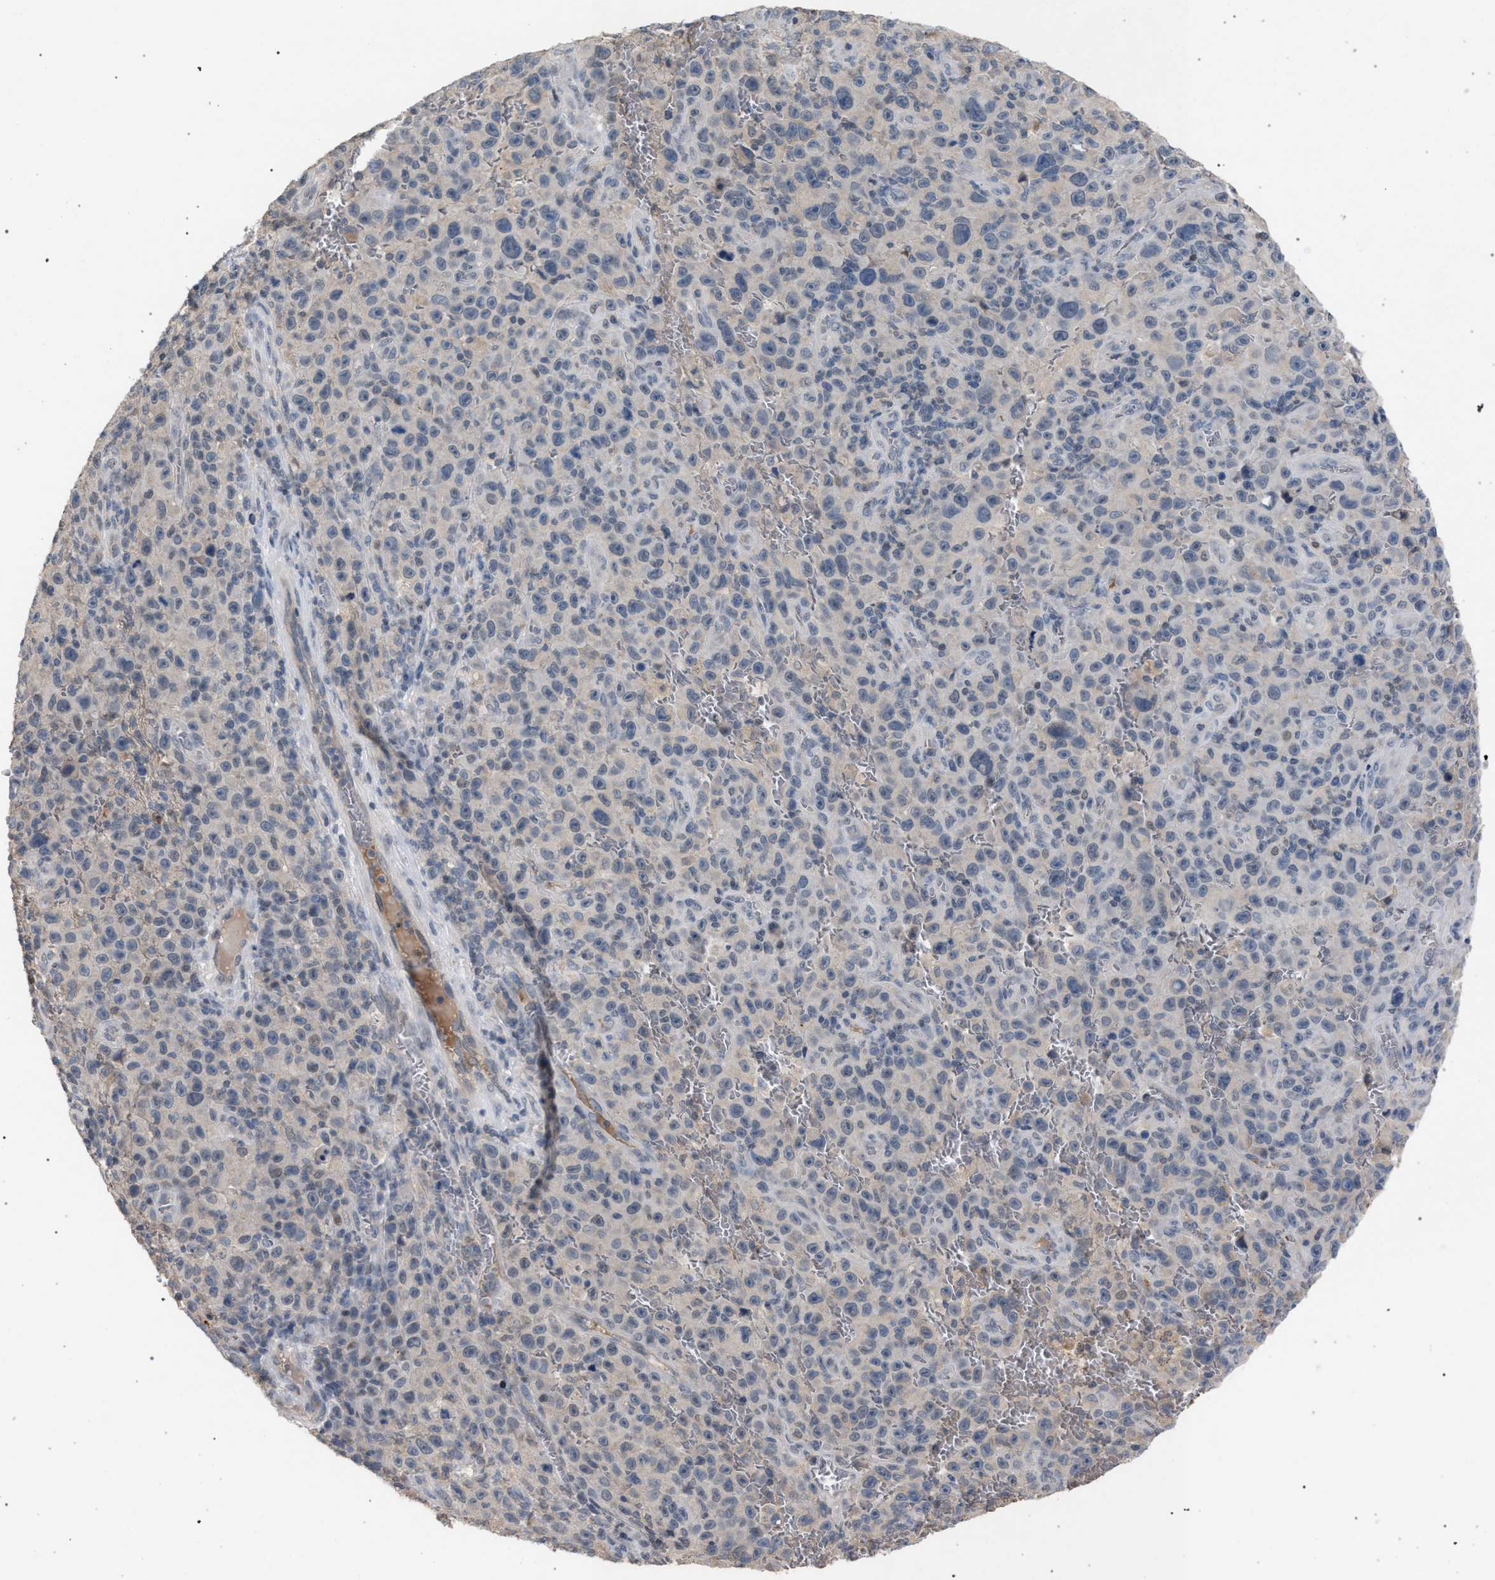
{"staining": {"intensity": "negative", "quantity": "none", "location": "none"}, "tissue": "melanoma", "cell_type": "Tumor cells", "image_type": "cancer", "snomed": [{"axis": "morphology", "description": "Malignant melanoma, NOS"}, {"axis": "topography", "description": "Skin"}], "caption": "There is no significant staining in tumor cells of malignant melanoma.", "gene": "TECPR1", "patient": {"sex": "female", "age": 82}}